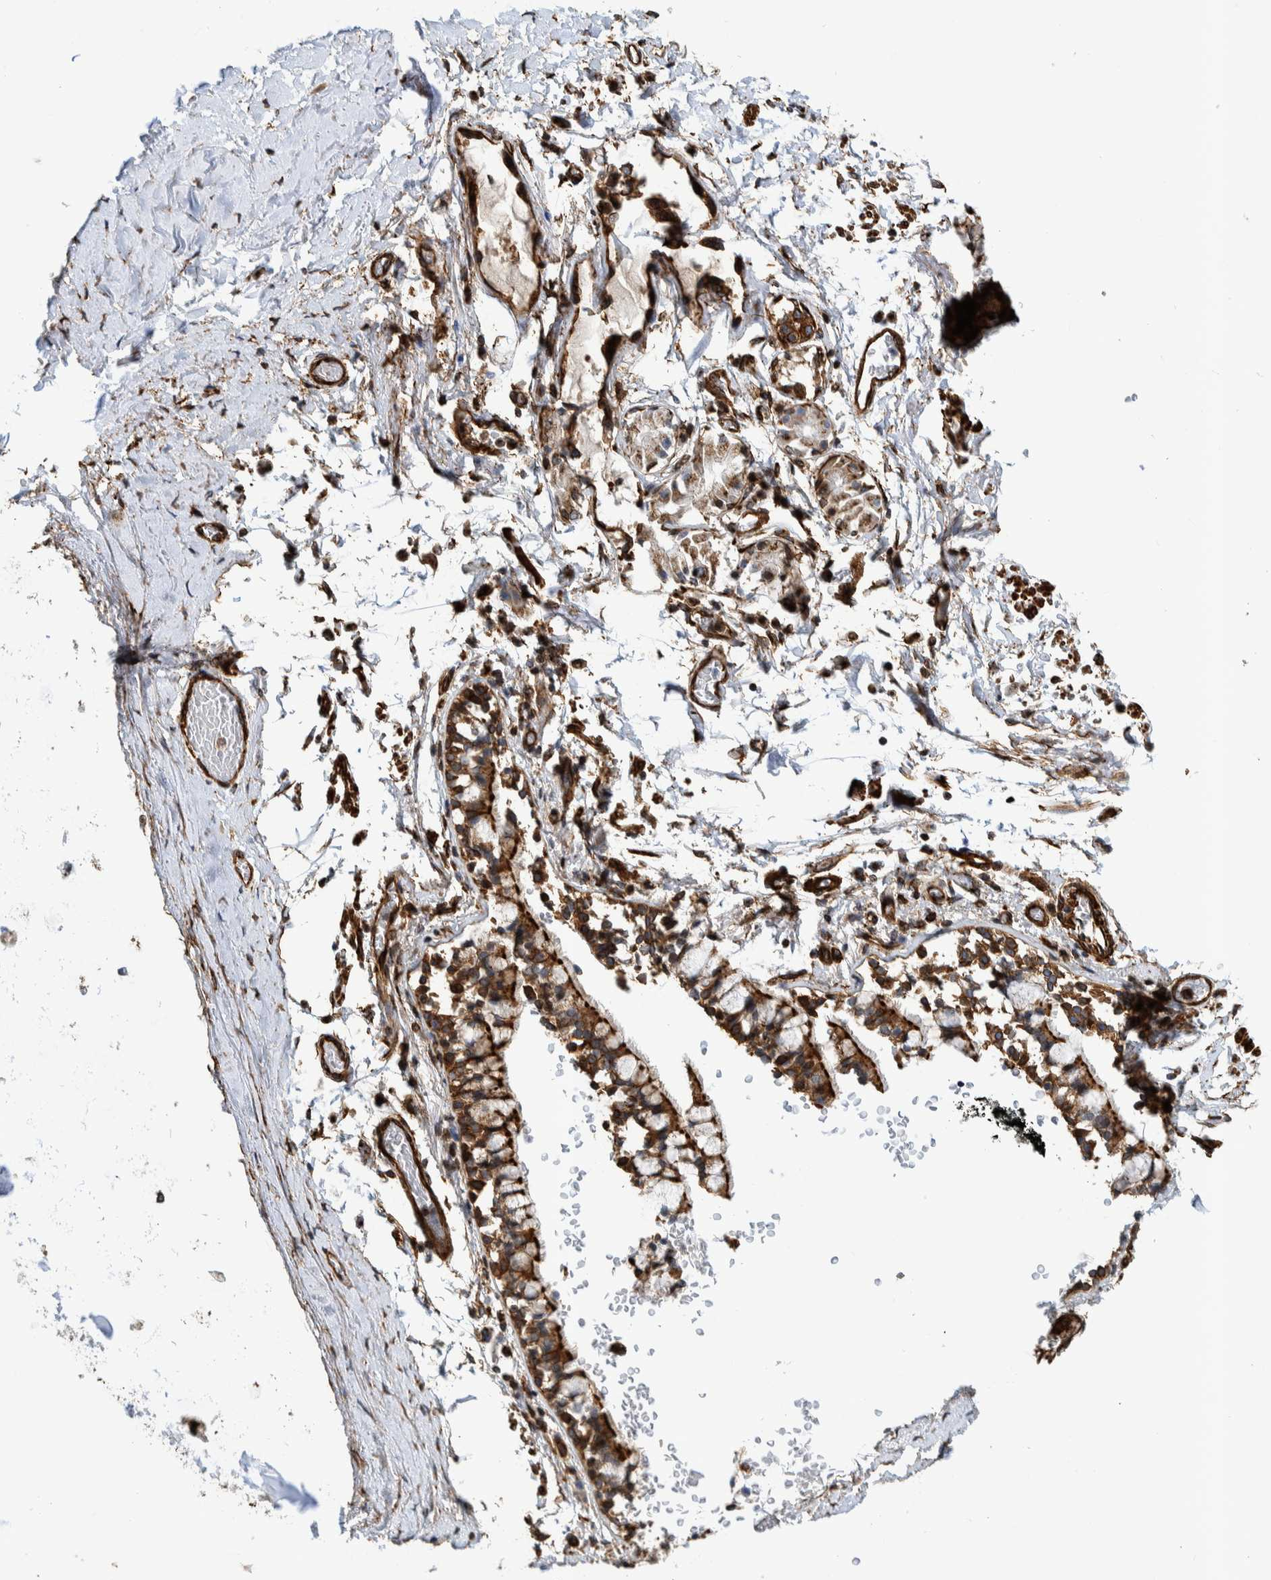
{"staining": {"intensity": "moderate", "quantity": ">75%", "location": "cytoplasmic/membranous"}, "tissue": "adipose tissue", "cell_type": "Adipocytes", "image_type": "normal", "snomed": [{"axis": "morphology", "description": "Normal tissue, NOS"}, {"axis": "topography", "description": "Cartilage tissue"}, {"axis": "topography", "description": "Lung"}], "caption": "Adipocytes reveal medium levels of moderate cytoplasmic/membranous positivity in approximately >75% of cells in benign adipose tissue.", "gene": "CCDC57", "patient": {"sex": "female", "age": 77}}